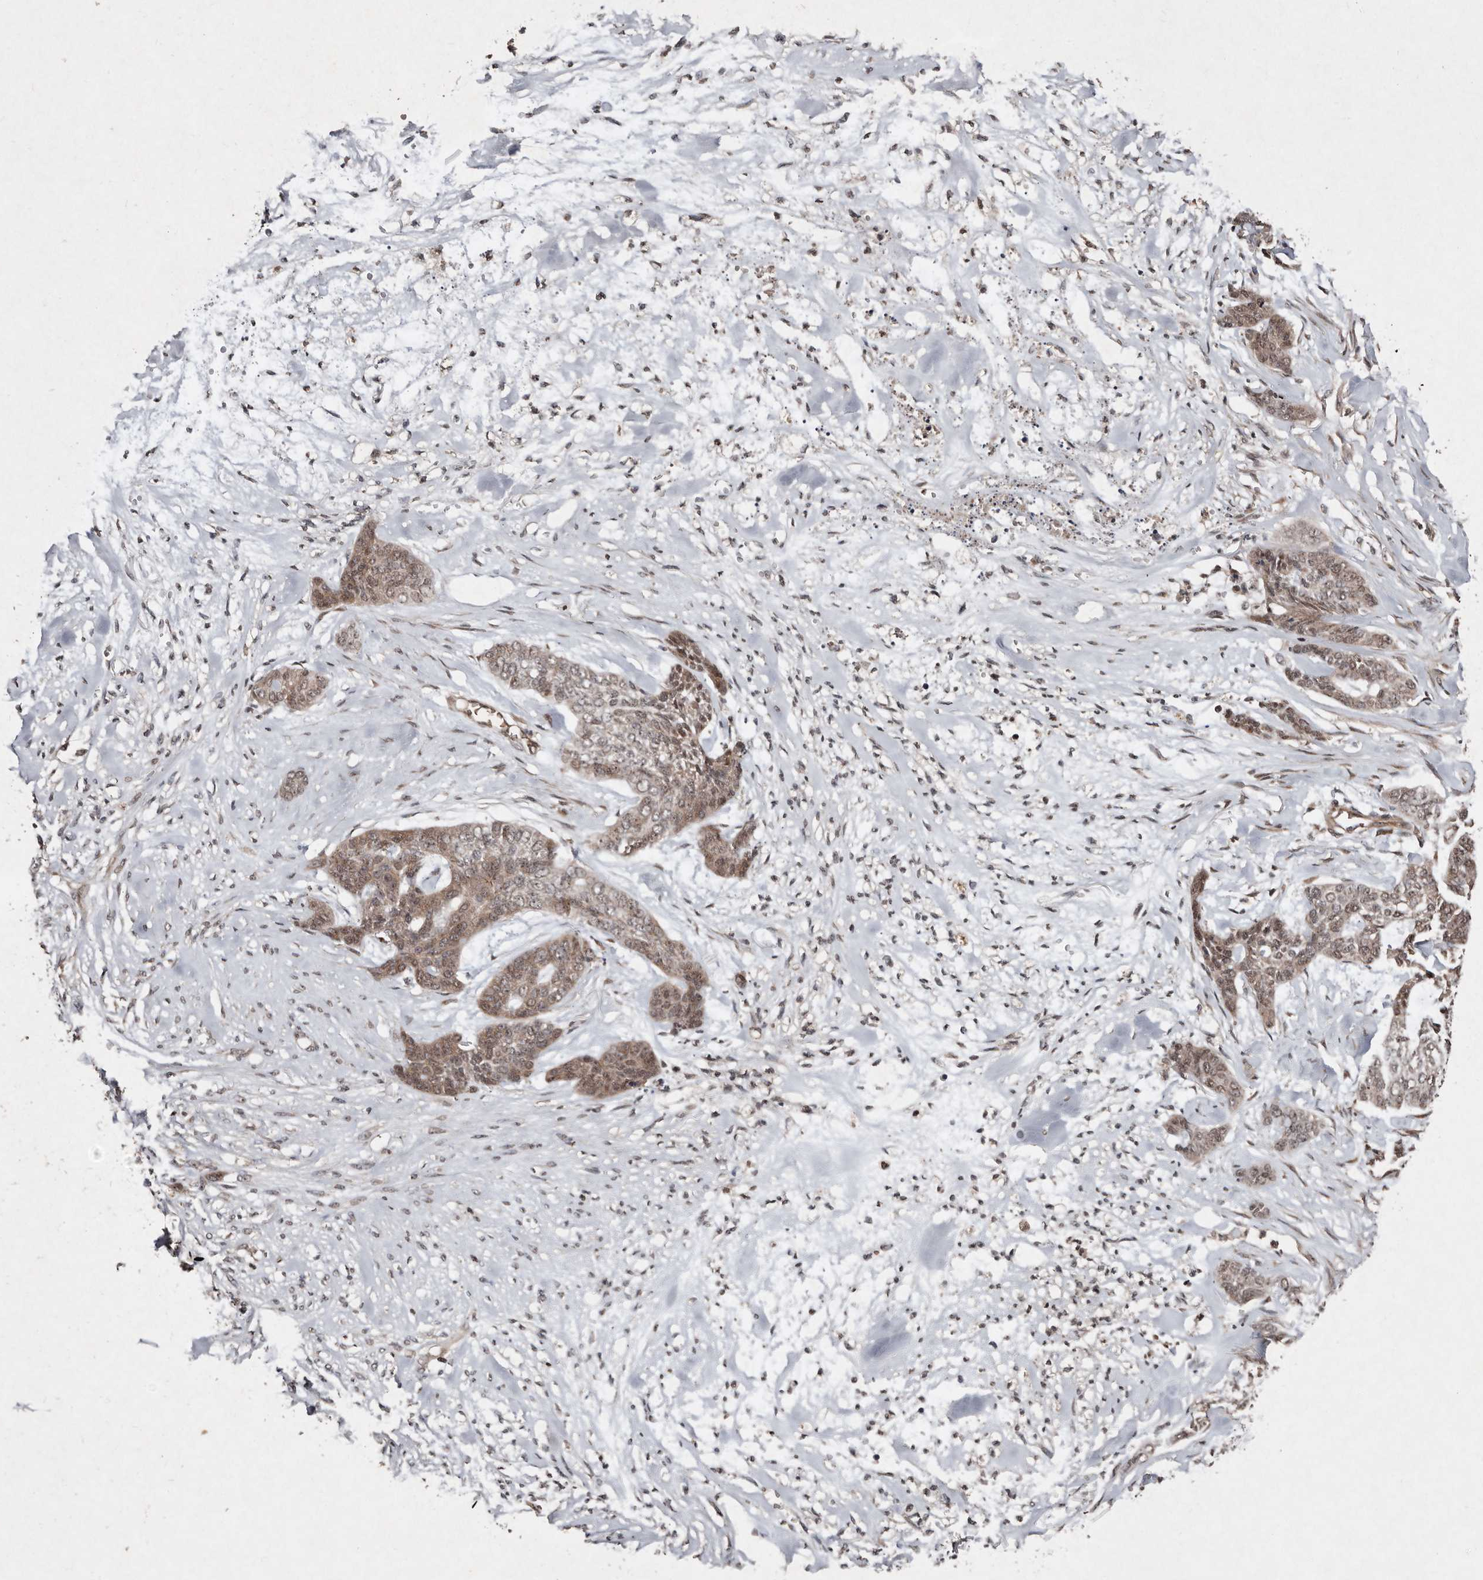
{"staining": {"intensity": "moderate", "quantity": ">75%", "location": "cytoplasmic/membranous,nuclear"}, "tissue": "skin cancer", "cell_type": "Tumor cells", "image_type": "cancer", "snomed": [{"axis": "morphology", "description": "Basal cell carcinoma"}, {"axis": "topography", "description": "Skin"}], "caption": "Skin cancer stained for a protein (brown) shows moderate cytoplasmic/membranous and nuclear positive staining in about >75% of tumor cells.", "gene": "DIP2C", "patient": {"sex": "female", "age": 64}}